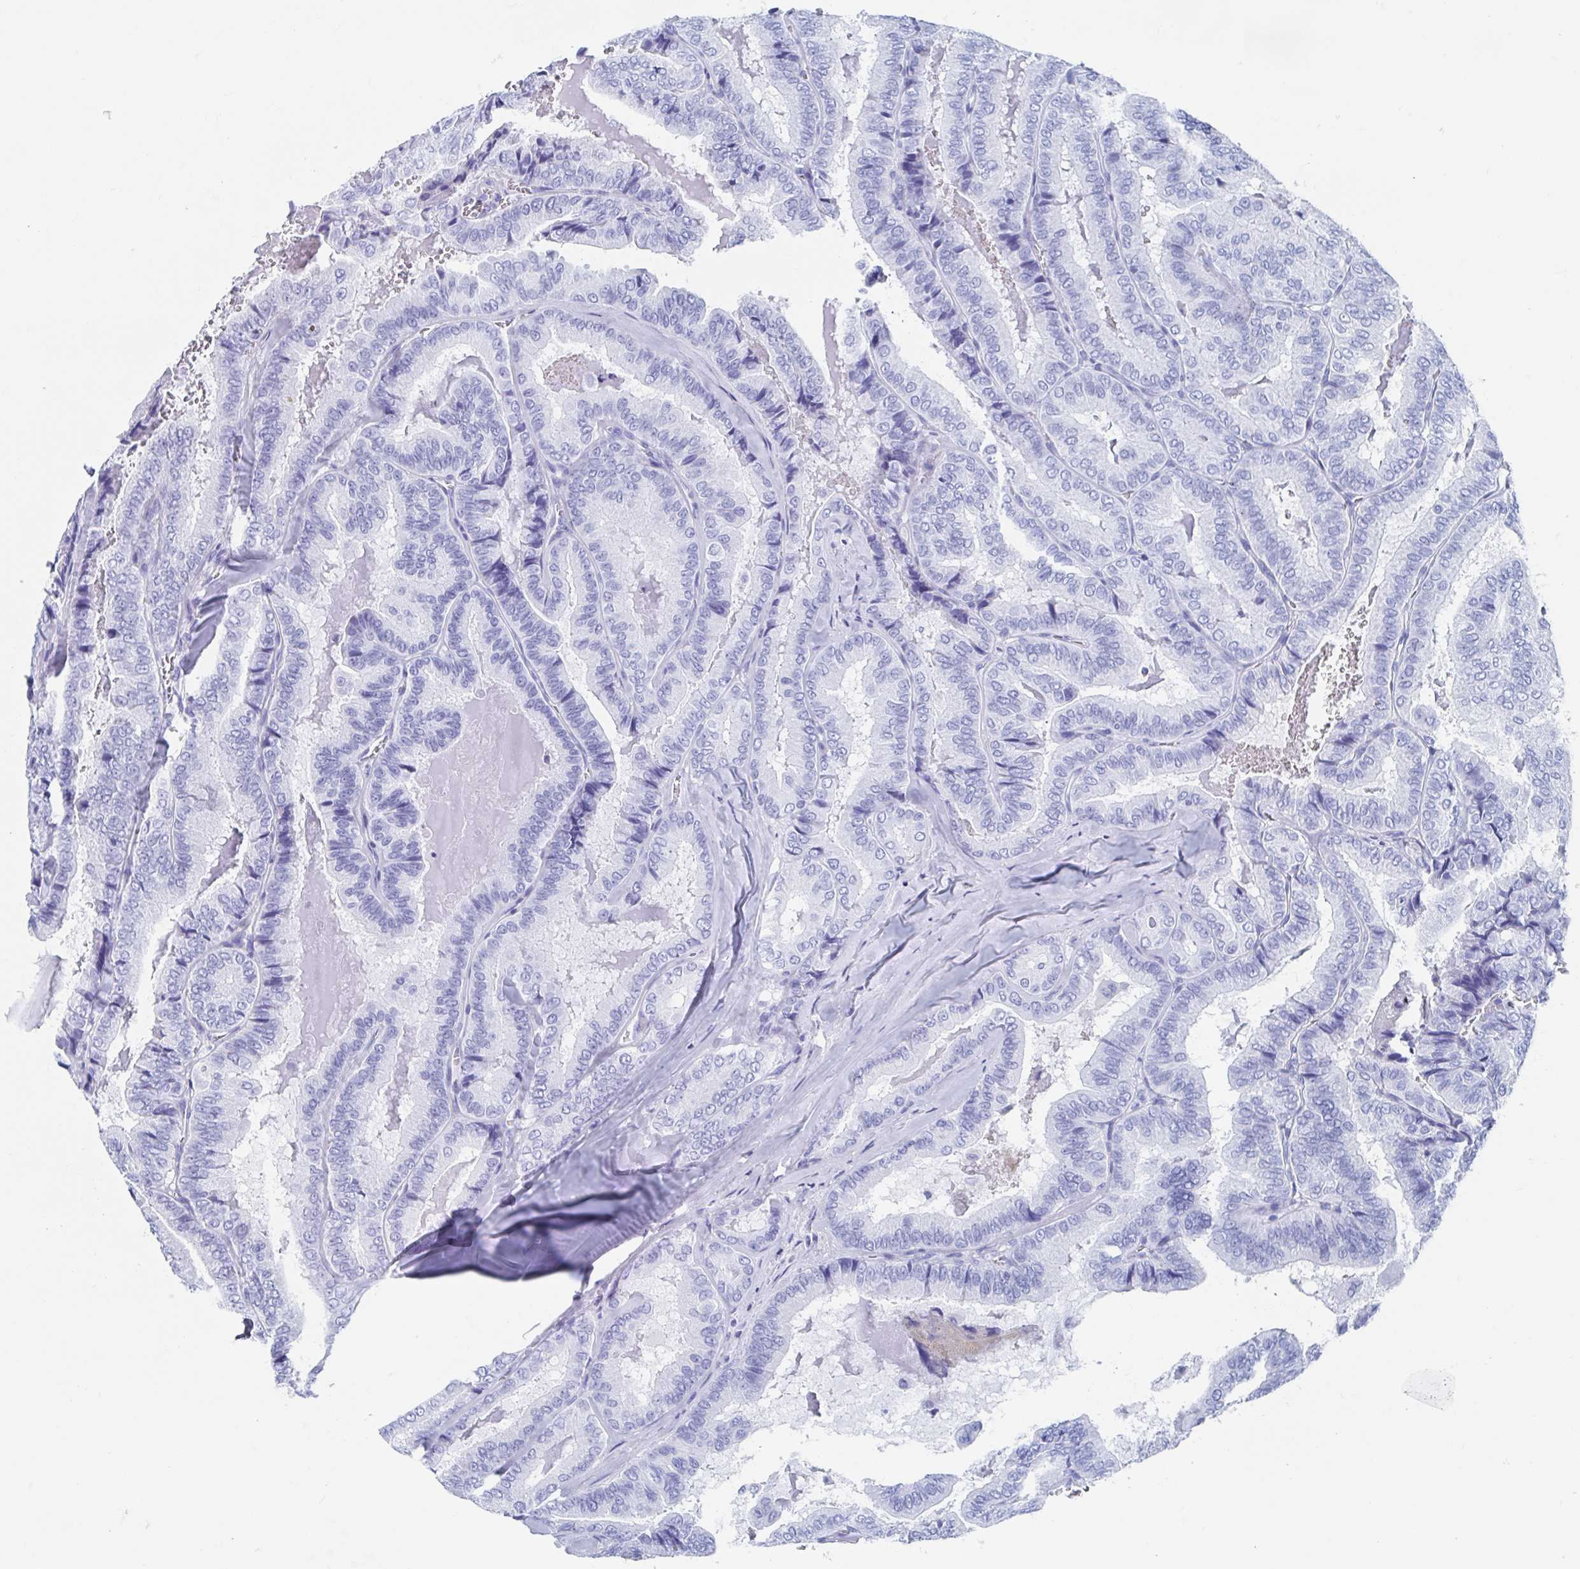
{"staining": {"intensity": "negative", "quantity": "none", "location": "none"}, "tissue": "thyroid cancer", "cell_type": "Tumor cells", "image_type": "cancer", "snomed": [{"axis": "morphology", "description": "Papillary adenocarcinoma, NOS"}, {"axis": "topography", "description": "Thyroid gland"}], "caption": "Thyroid papillary adenocarcinoma was stained to show a protein in brown. There is no significant expression in tumor cells.", "gene": "HDGFL1", "patient": {"sex": "female", "age": 75}}